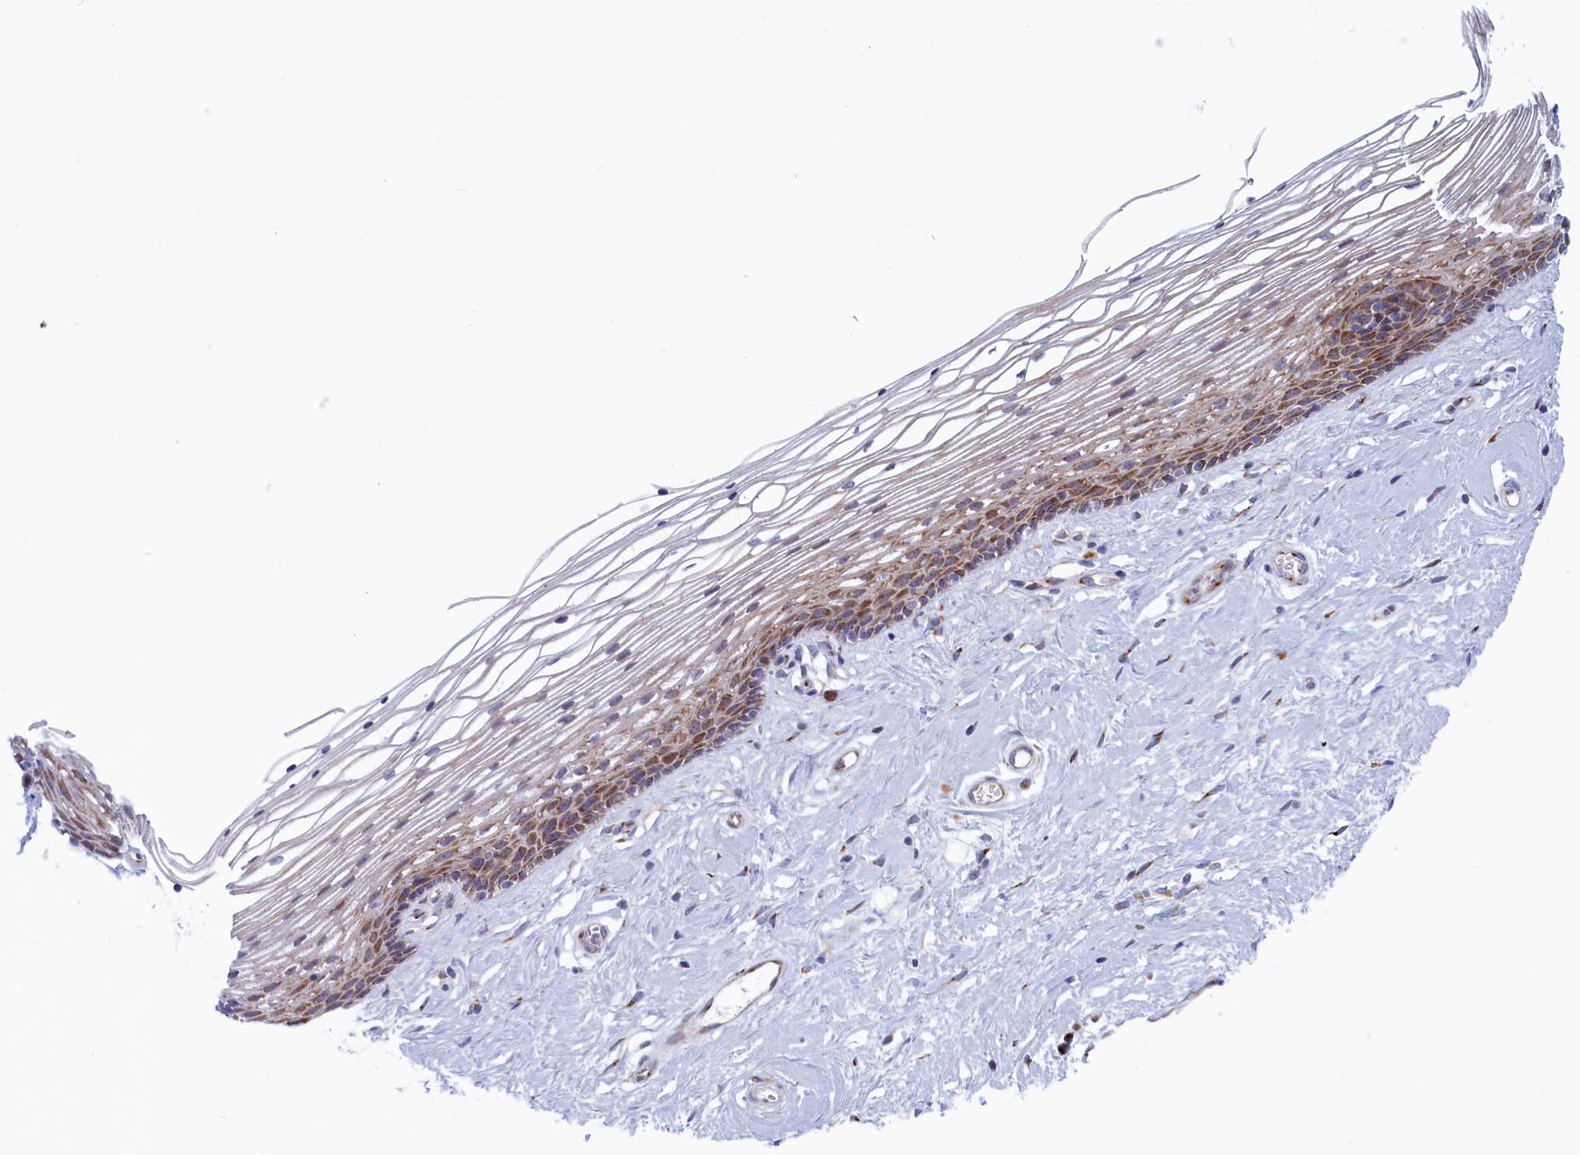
{"staining": {"intensity": "moderate", "quantity": "<25%", "location": "cytoplasmic/membranous"}, "tissue": "vagina", "cell_type": "Squamous epithelial cells", "image_type": "normal", "snomed": [{"axis": "morphology", "description": "Normal tissue, NOS"}, {"axis": "topography", "description": "Vagina"}], "caption": "Unremarkable vagina shows moderate cytoplasmic/membranous staining in approximately <25% of squamous epithelial cells.", "gene": "MTFMT", "patient": {"sex": "female", "age": 46}}